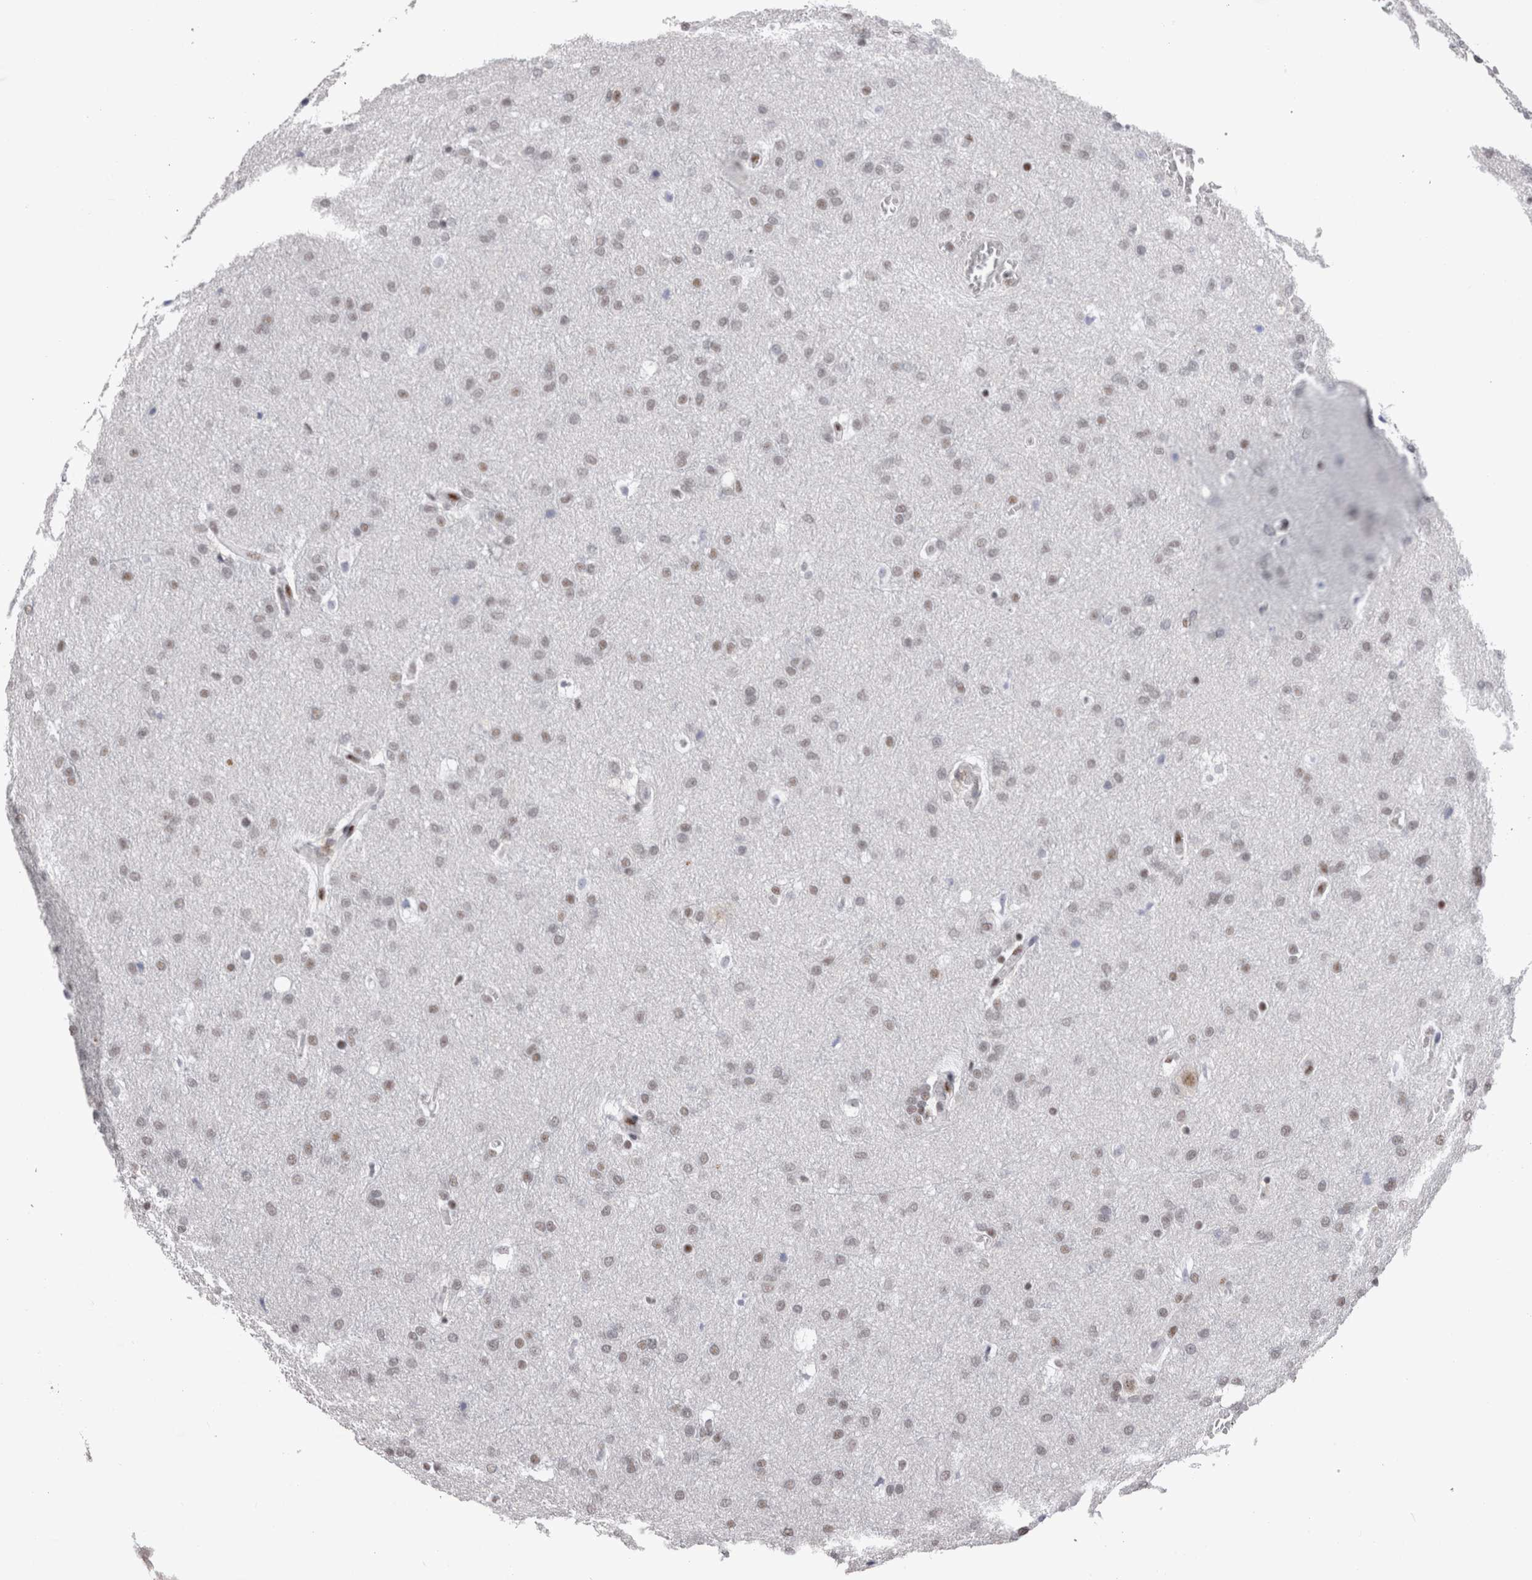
{"staining": {"intensity": "strong", "quantity": "25%-75%", "location": "nuclear"}, "tissue": "glioma", "cell_type": "Tumor cells", "image_type": "cancer", "snomed": [{"axis": "morphology", "description": "Glioma, malignant, Low grade"}, {"axis": "topography", "description": "Brain"}], "caption": "This is a photomicrograph of immunohistochemistry staining of low-grade glioma (malignant), which shows strong staining in the nuclear of tumor cells.", "gene": "RBM6", "patient": {"sex": "female", "age": 37}}